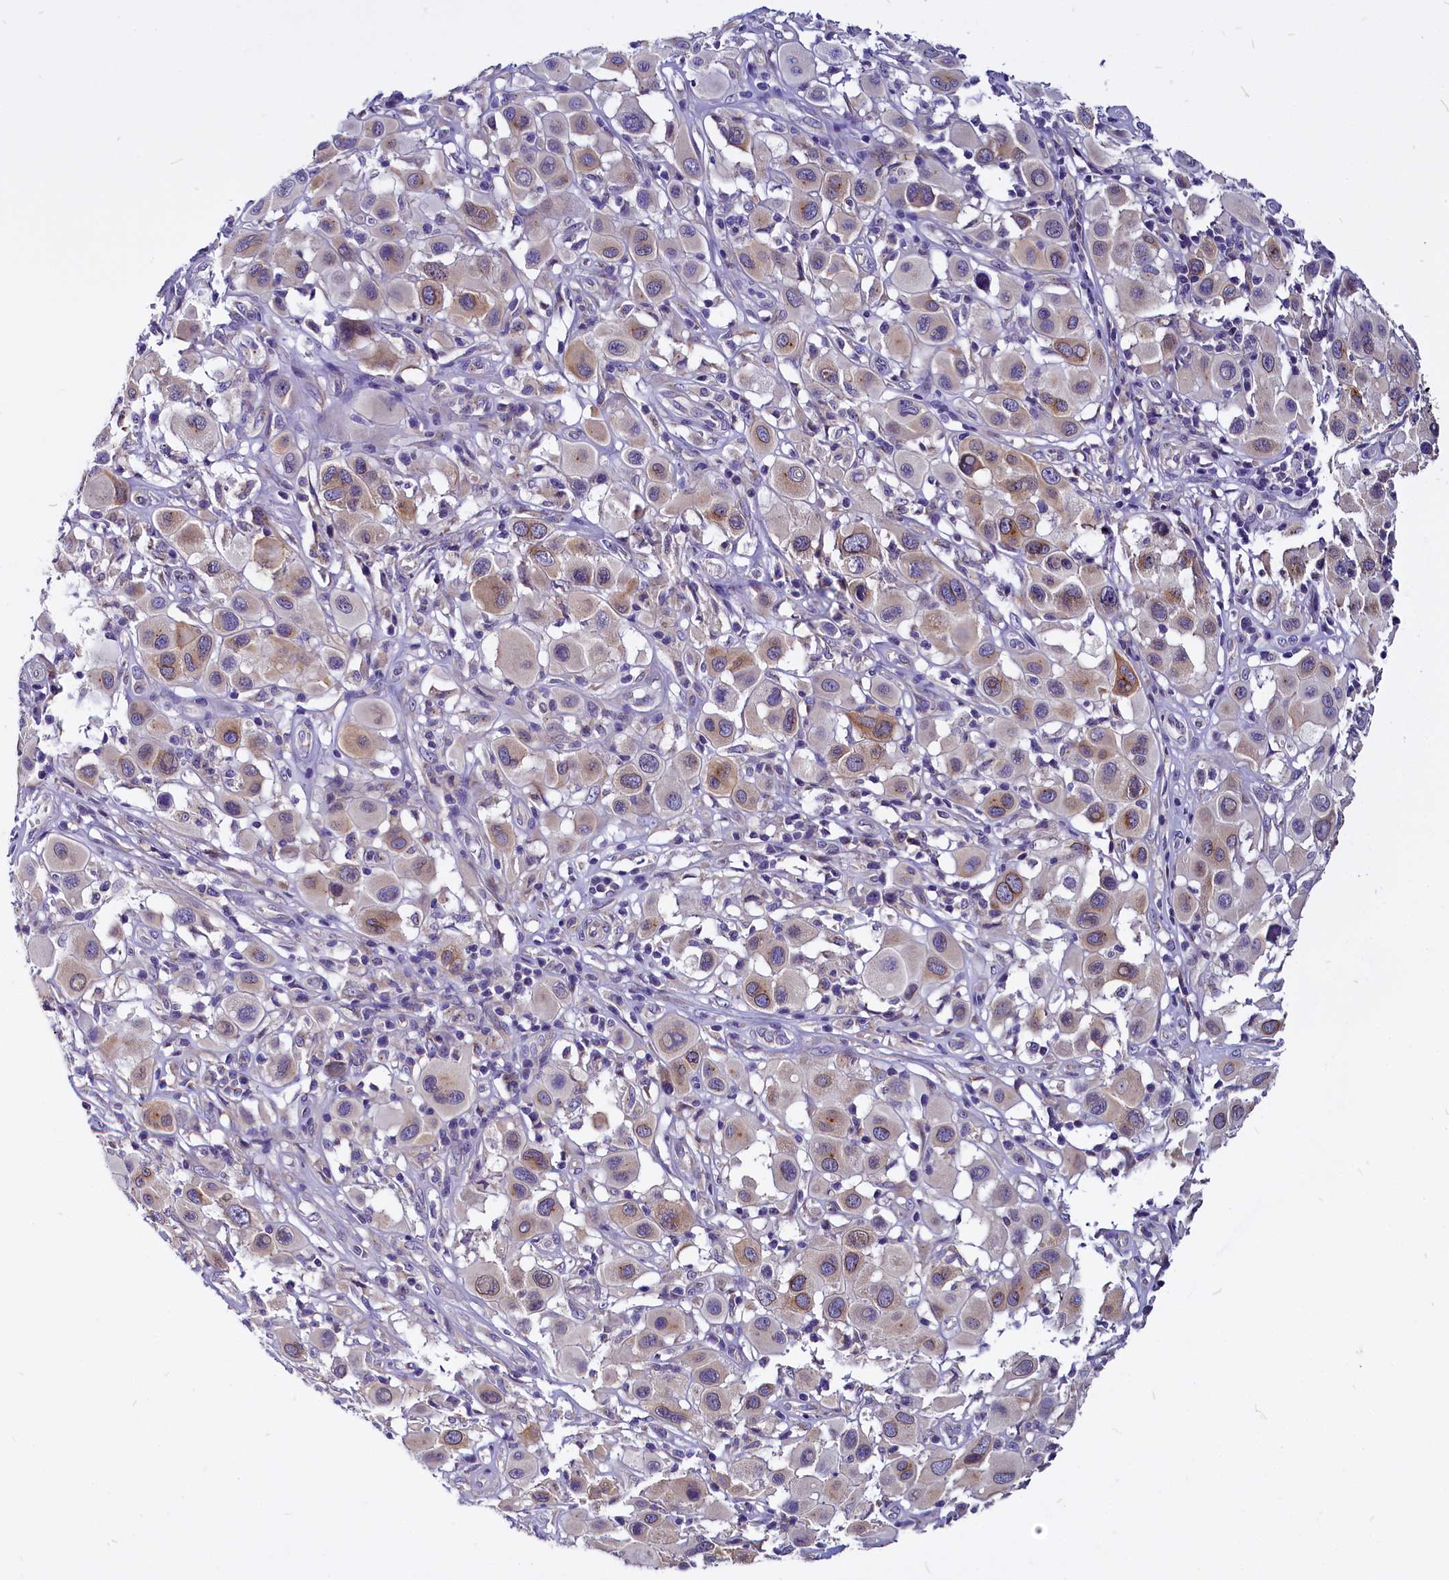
{"staining": {"intensity": "weak", "quantity": "<25%", "location": "cytoplasmic/membranous"}, "tissue": "melanoma", "cell_type": "Tumor cells", "image_type": "cancer", "snomed": [{"axis": "morphology", "description": "Malignant melanoma, Metastatic site"}, {"axis": "topography", "description": "Skin"}], "caption": "The immunohistochemistry photomicrograph has no significant staining in tumor cells of malignant melanoma (metastatic site) tissue.", "gene": "CEP170", "patient": {"sex": "male", "age": 41}}